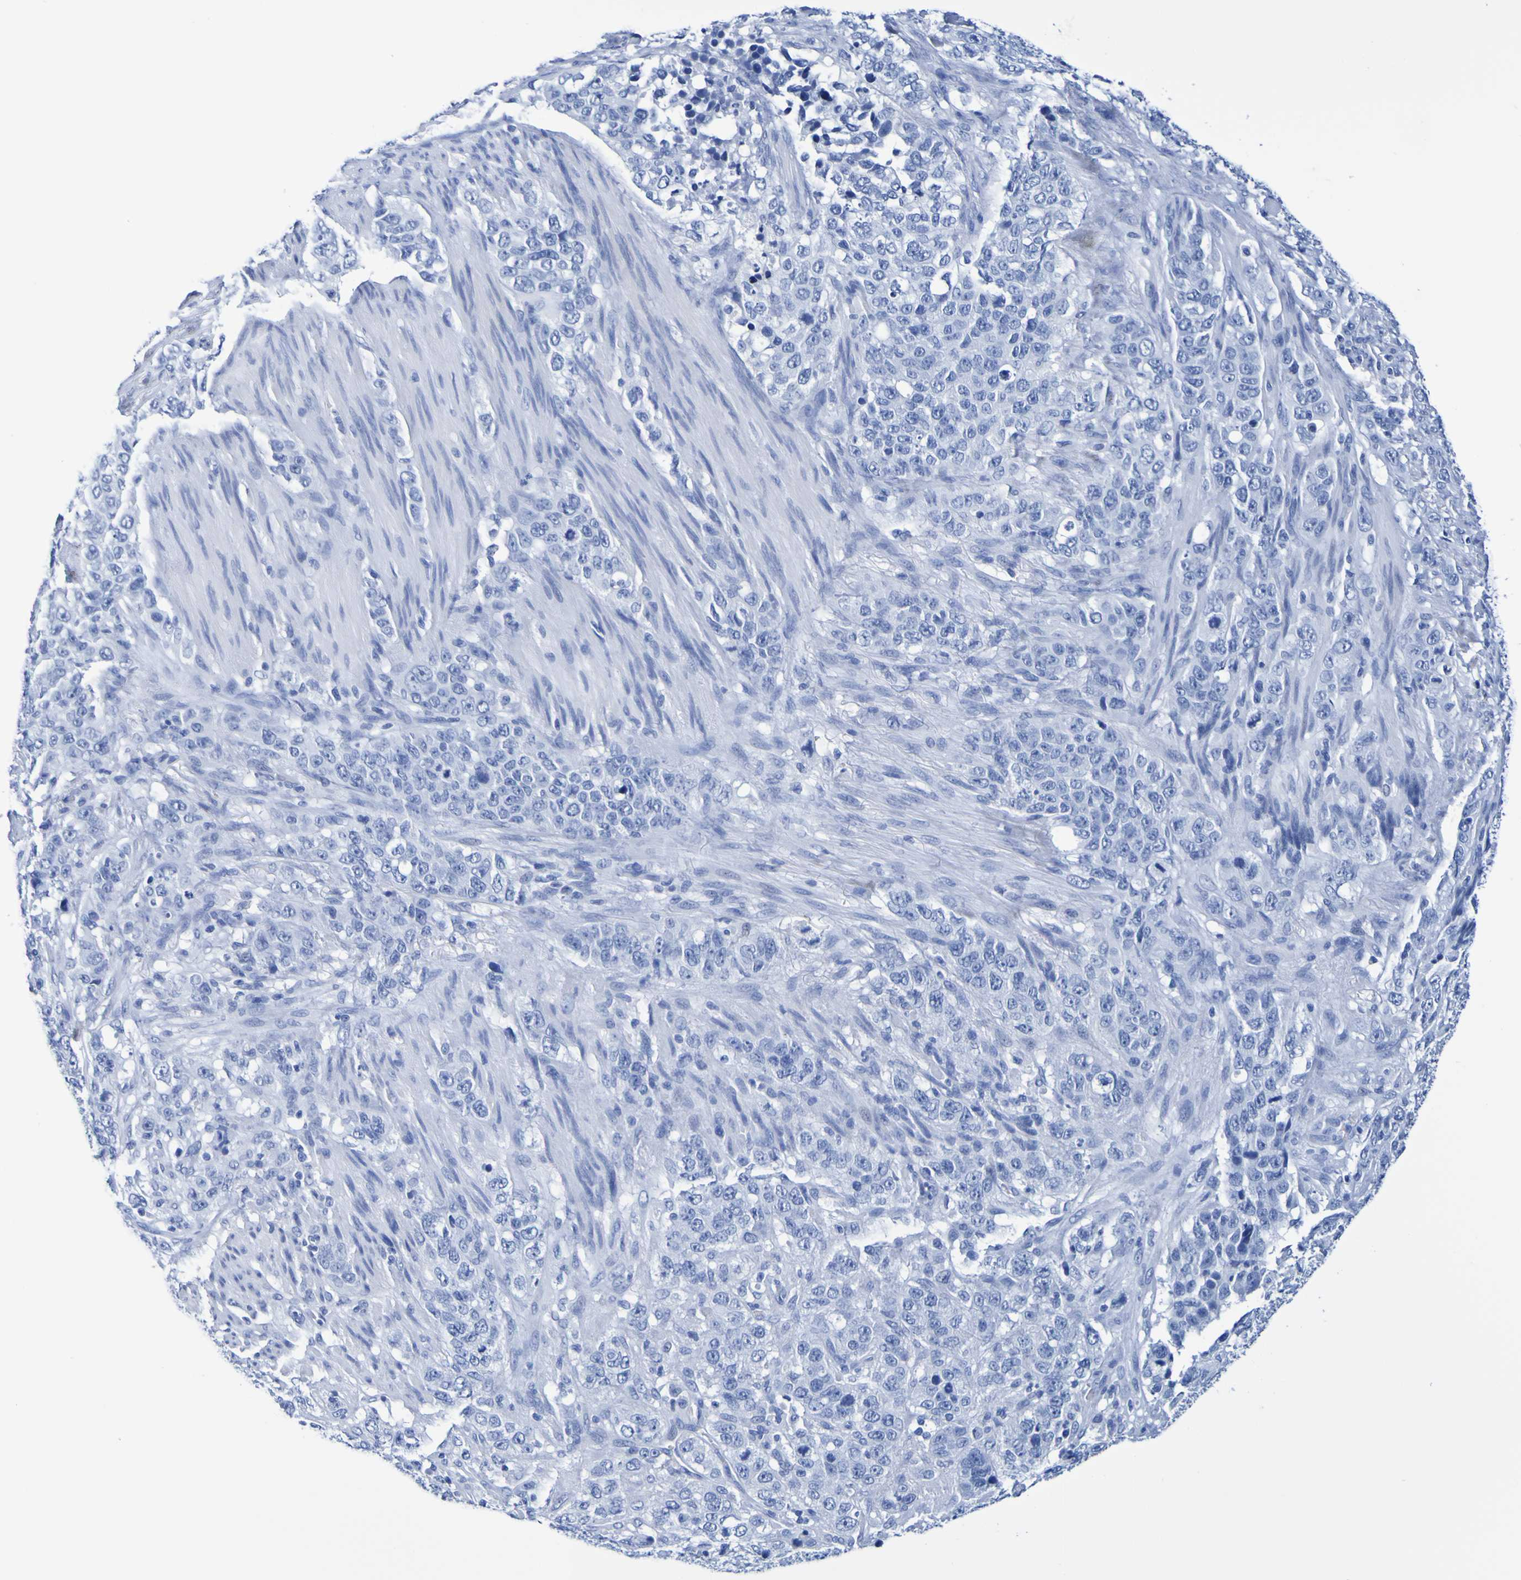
{"staining": {"intensity": "negative", "quantity": "none", "location": "none"}, "tissue": "stomach cancer", "cell_type": "Tumor cells", "image_type": "cancer", "snomed": [{"axis": "morphology", "description": "Adenocarcinoma, NOS"}, {"axis": "topography", "description": "Stomach"}], "caption": "IHC micrograph of neoplastic tissue: stomach cancer stained with DAB (3,3'-diaminobenzidine) shows no significant protein expression in tumor cells. (DAB immunohistochemistry (IHC) with hematoxylin counter stain).", "gene": "DPEP1", "patient": {"sex": "male", "age": 48}}